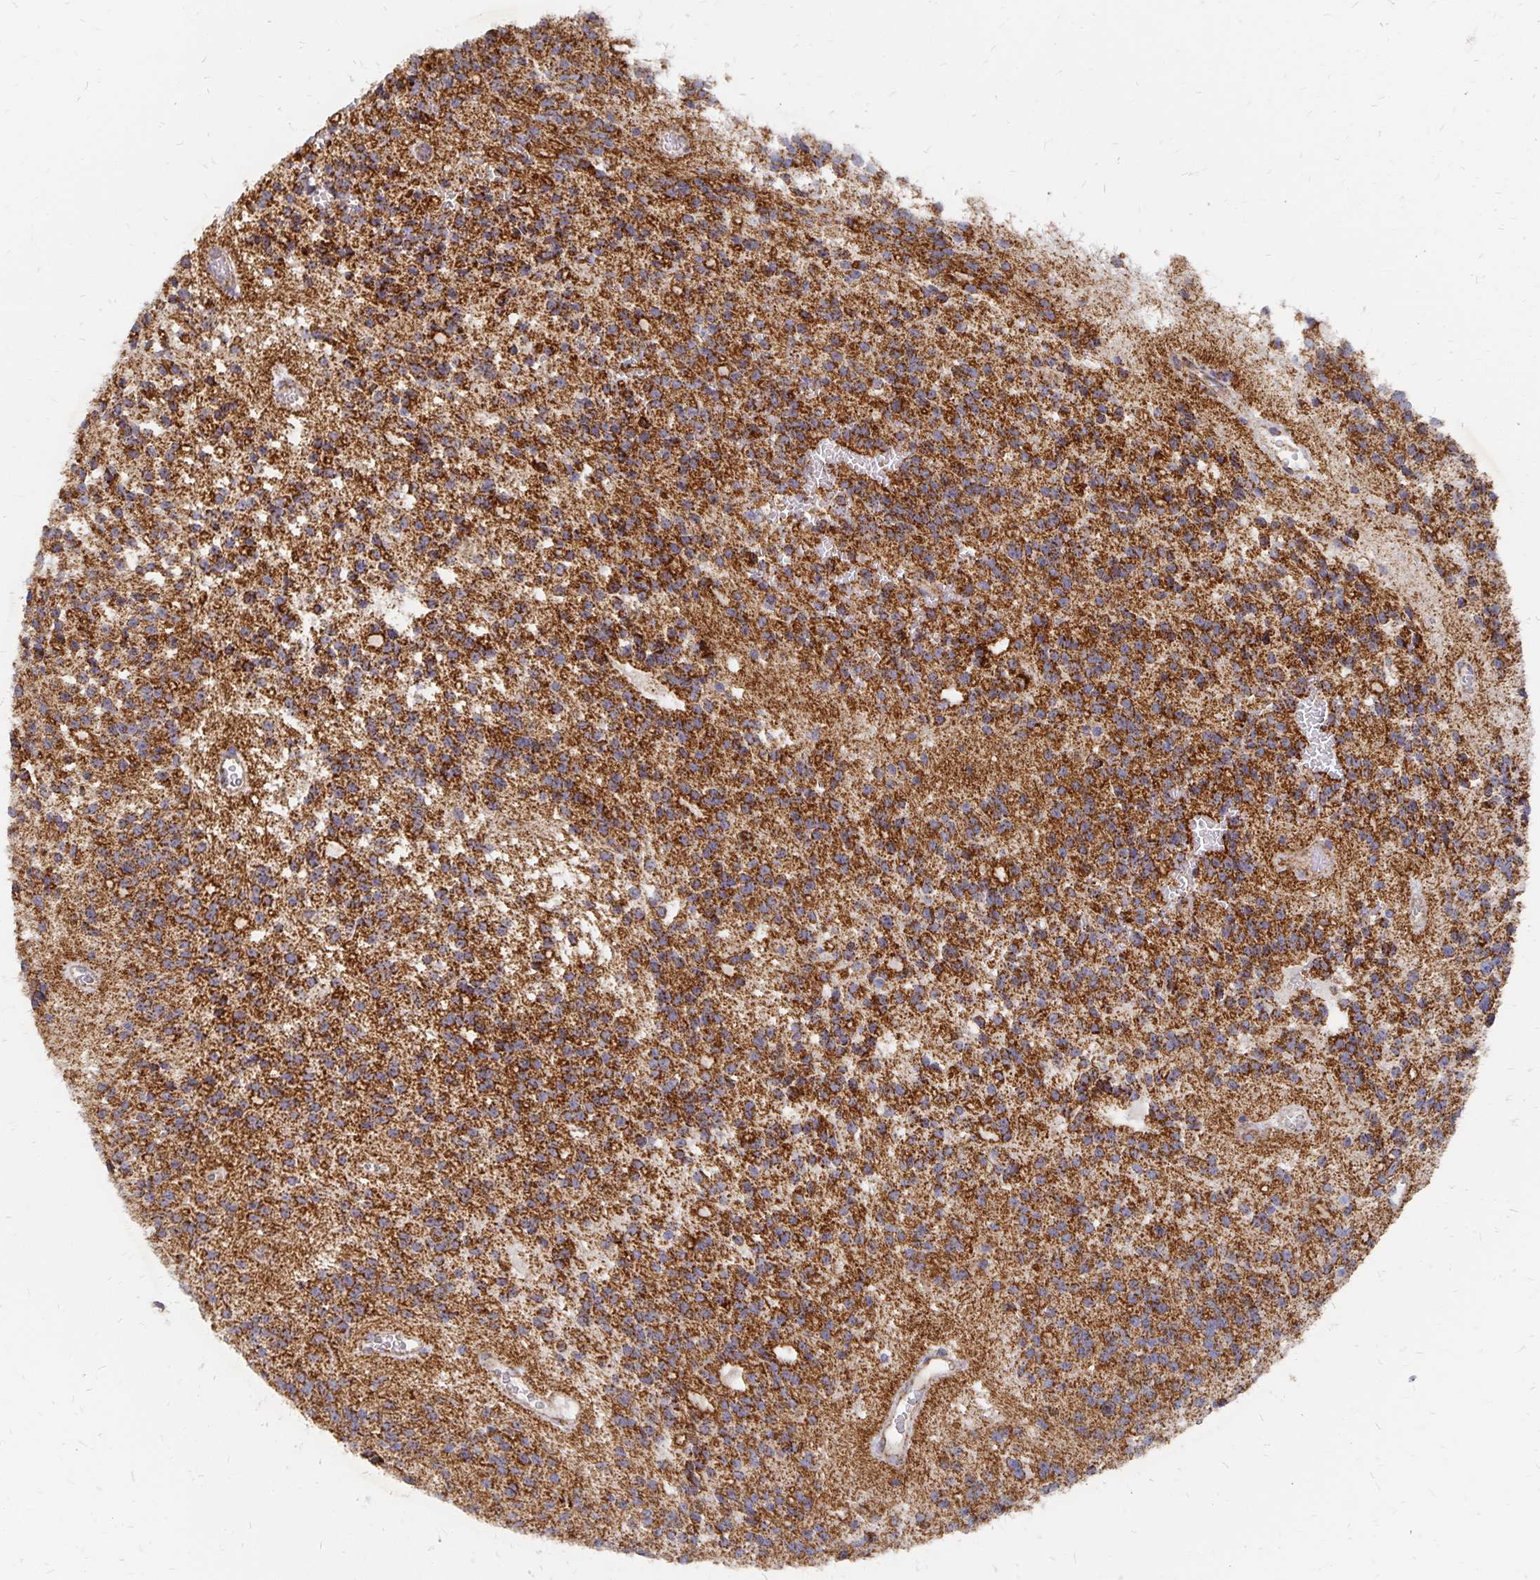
{"staining": {"intensity": "strong", "quantity": ">75%", "location": "cytoplasmic/membranous"}, "tissue": "glioma", "cell_type": "Tumor cells", "image_type": "cancer", "snomed": [{"axis": "morphology", "description": "Glioma, malignant, Low grade"}, {"axis": "topography", "description": "Brain"}], "caption": "Human glioma stained with a brown dye reveals strong cytoplasmic/membranous positive expression in about >75% of tumor cells.", "gene": "STOML2", "patient": {"sex": "male", "age": 31}}